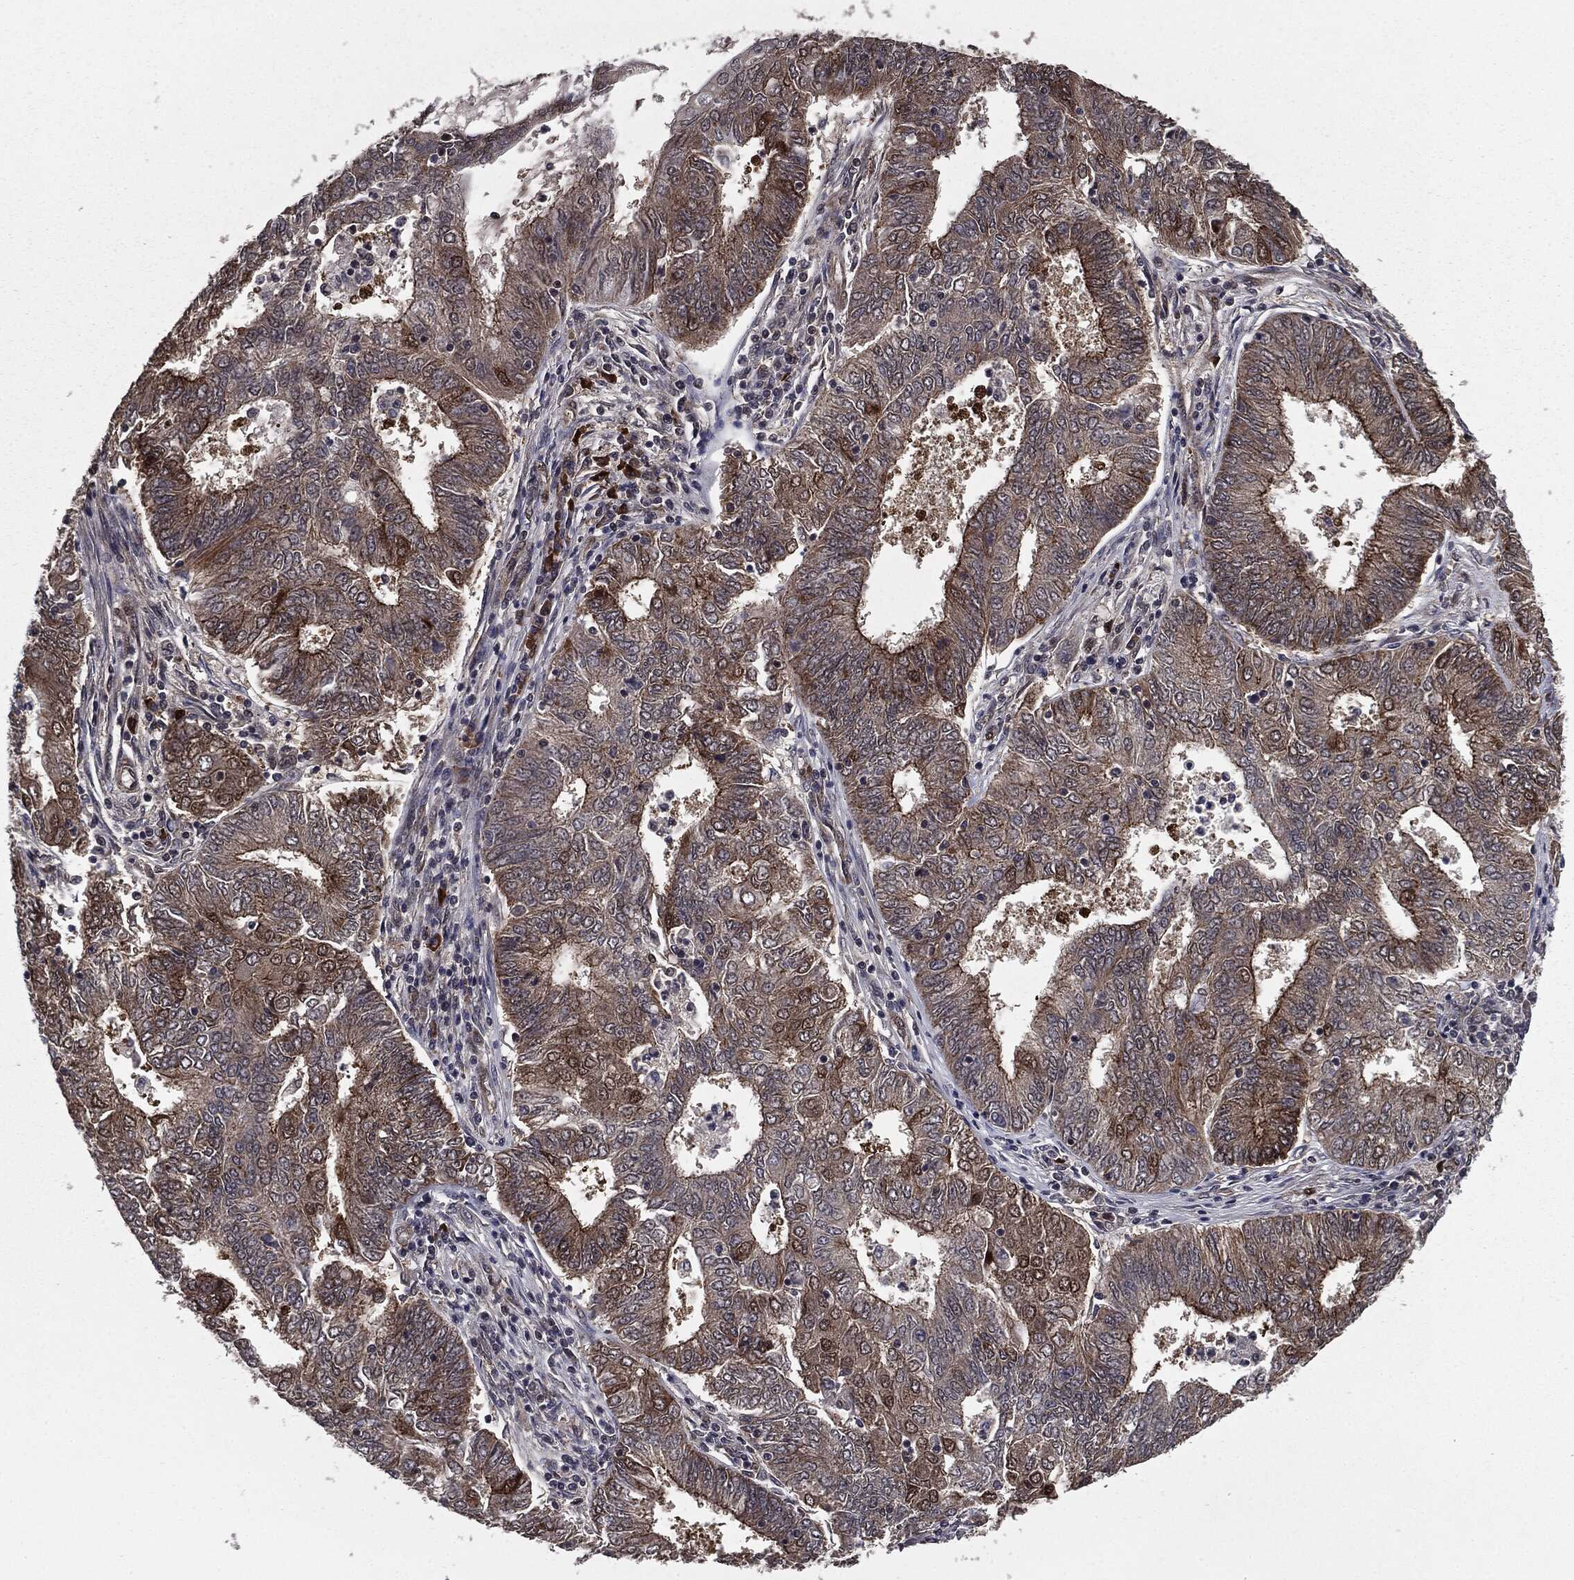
{"staining": {"intensity": "strong", "quantity": "<25%", "location": "cytoplasmic/membranous"}, "tissue": "endometrial cancer", "cell_type": "Tumor cells", "image_type": "cancer", "snomed": [{"axis": "morphology", "description": "Adenocarcinoma, NOS"}, {"axis": "topography", "description": "Endometrium"}], "caption": "Endometrial adenocarcinoma stained with a protein marker exhibits strong staining in tumor cells.", "gene": "PTPA", "patient": {"sex": "female", "age": 62}}